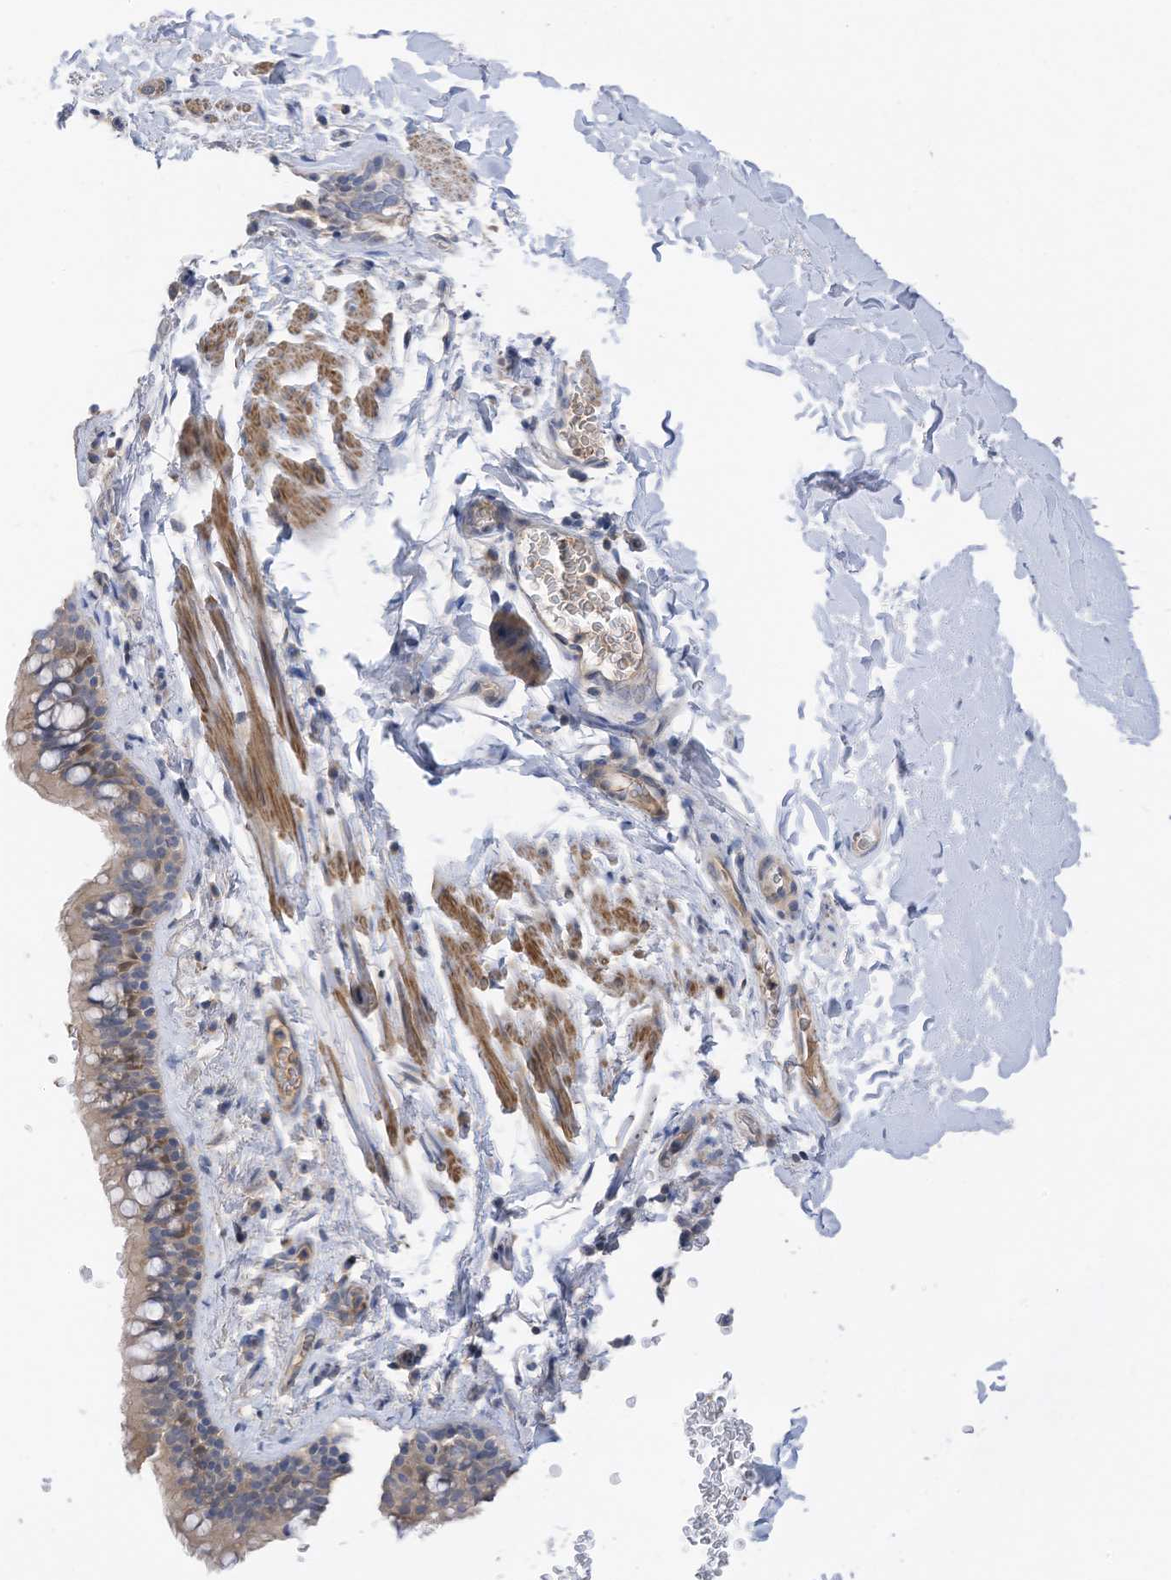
{"staining": {"intensity": "weak", "quantity": "<25%", "location": "cytoplasmic/membranous"}, "tissue": "bronchus", "cell_type": "Respiratory epithelial cells", "image_type": "normal", "snomed": [{"axis": "morphology", "description": "Normal tissue, NOS"}, {"axis": "topography", "description": "Cartilage tissue"}, {"axis": "topography", "description": "Bronchus"}], "caption": "There is no significant staining in respiratory epithelial cells of bronchus. Nuclei are stained in blue.", "gene": "SLFN14", "patient": {"sex": "female", "age": 36}}